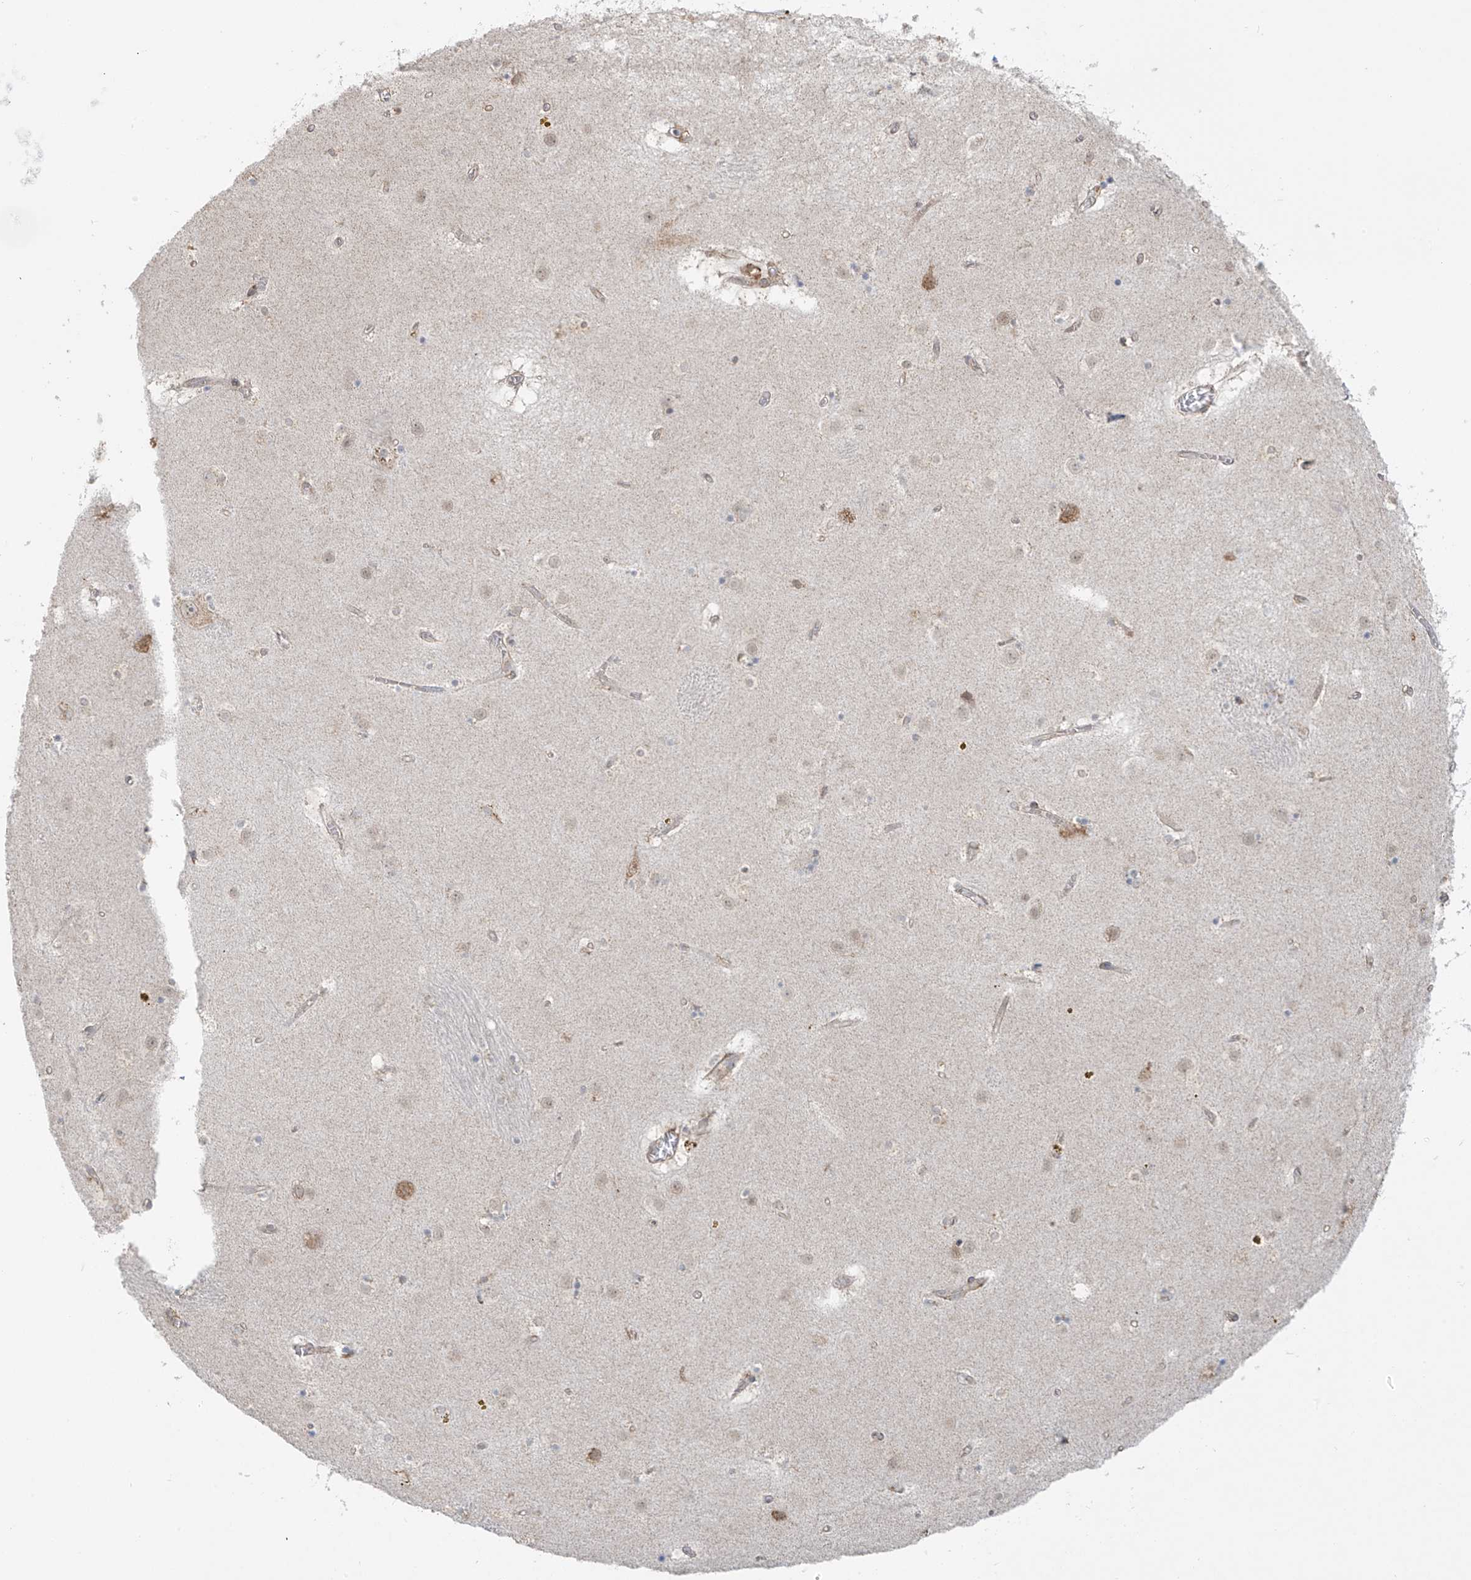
{"staining": {"intensity": "moderate", "quantity": "<25%", "location": "cytoplasmic/membranous"}, "tissue": "caudate", "cell_type": "Glial cells", "image_type": "normal", "snomed": [{"axis": "morphology", "description": "Normal tissue, NOS"}, {"axis": "topography", "description": "Lateral ventricle wall"}], "caption": "Brown immunohistochemical staining in normal caudate demonstrates moderate cytoplasmic/membranous staining in approximately <25% of glial cells.", "gene": "KATNIP", "patient": {"sex": "male", "age": 70}}